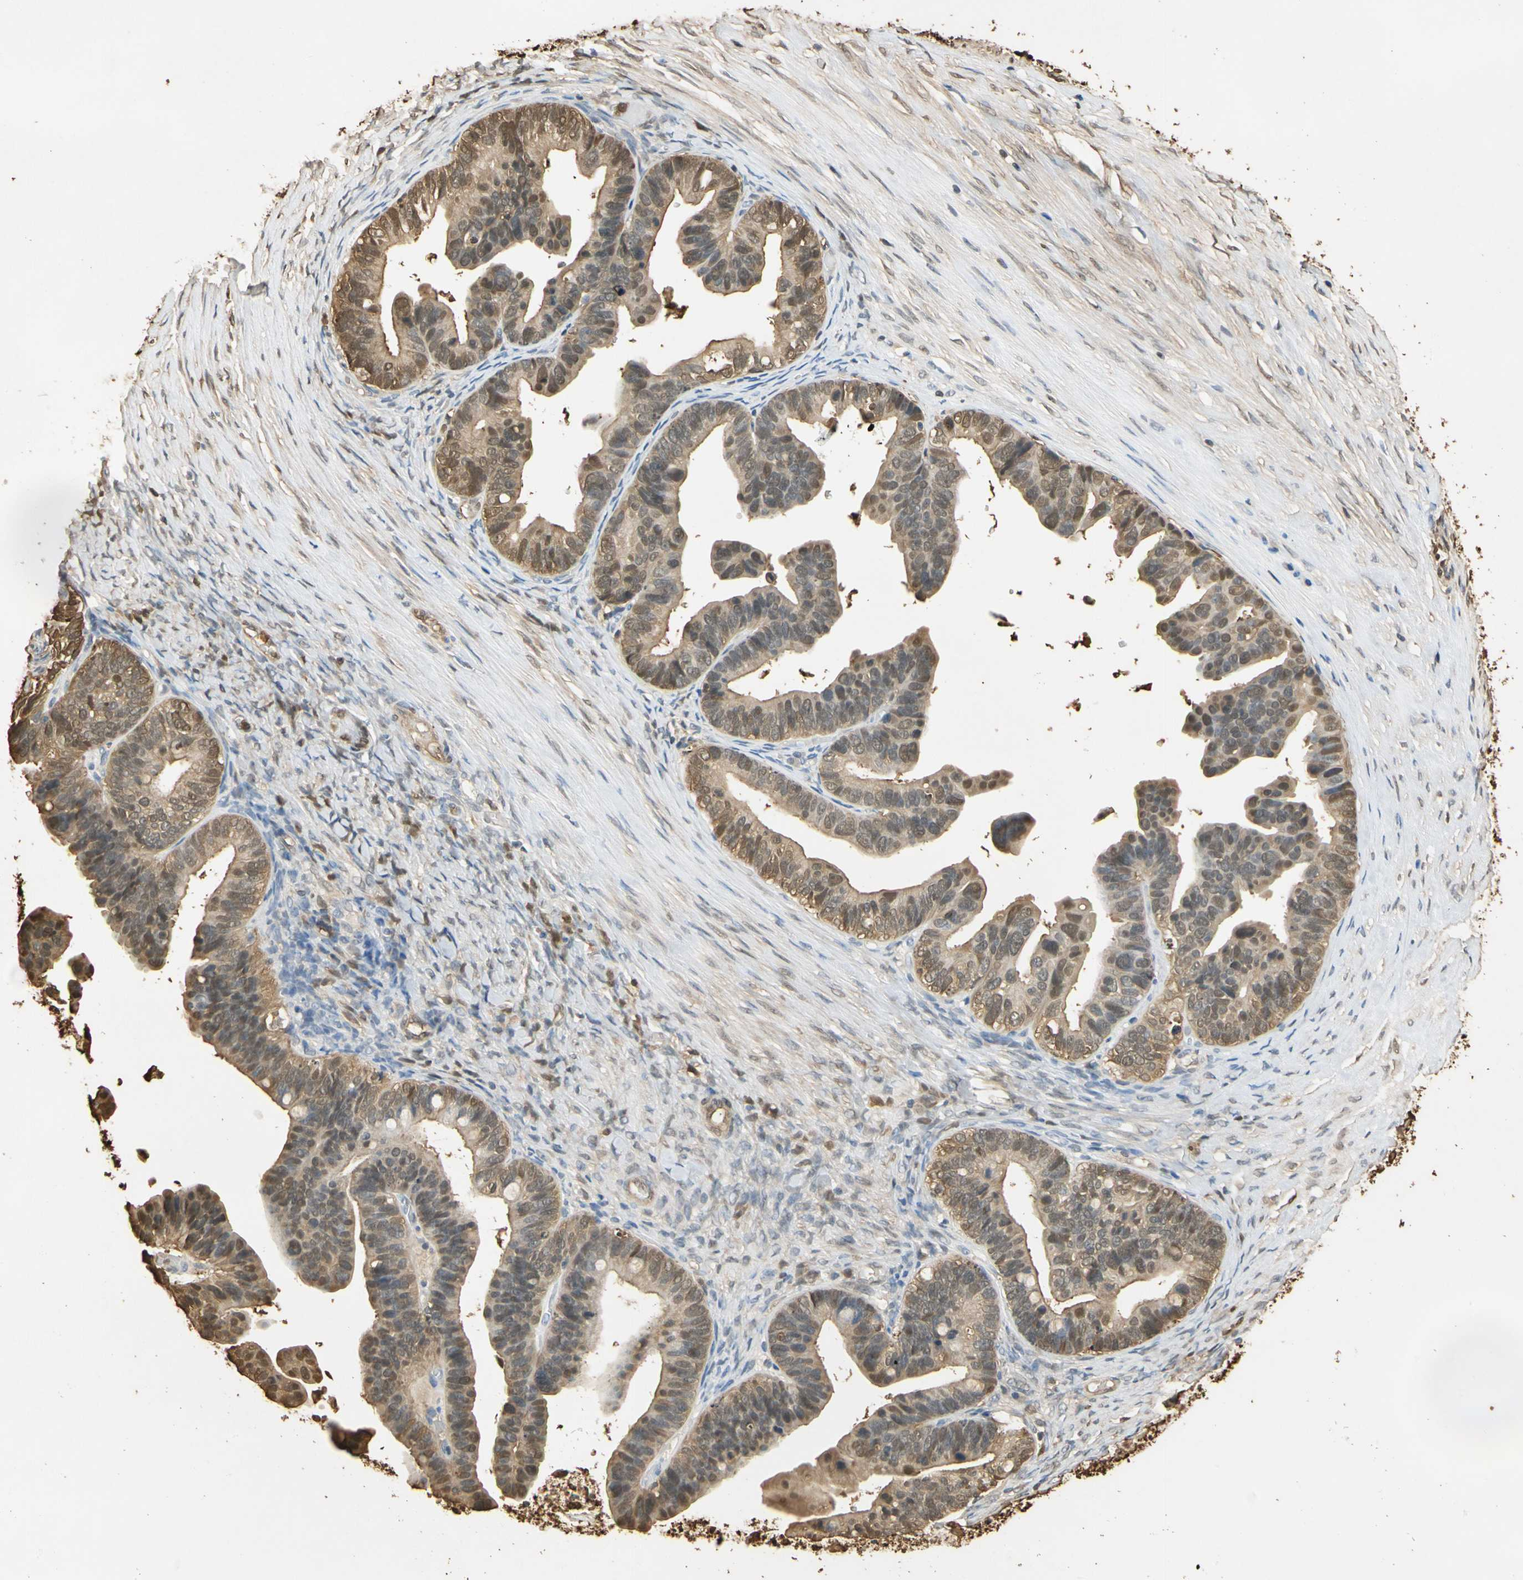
{"staining": {"intensity": "moderate", "quantity": ">75%", "location": "cytoplasmic/membranous,nuclear"}, "tissue": "ovarian cancer", "cell_type": "Tumor cells", "image_type": "cancer", "snomed": [{"axis": "morphology", "description": "Cystadenocarcinoma, serous, NOS"}, {"axis": "topography", "description": "Ovary"}], "caption": "Ovarian cancer tissue reveals moderate cytoplasmic/membranous and nuclear positivity in approximately >75% of tumor cells", "gene": "S100A6", "patient": {"sex": "female", "age": 56}}